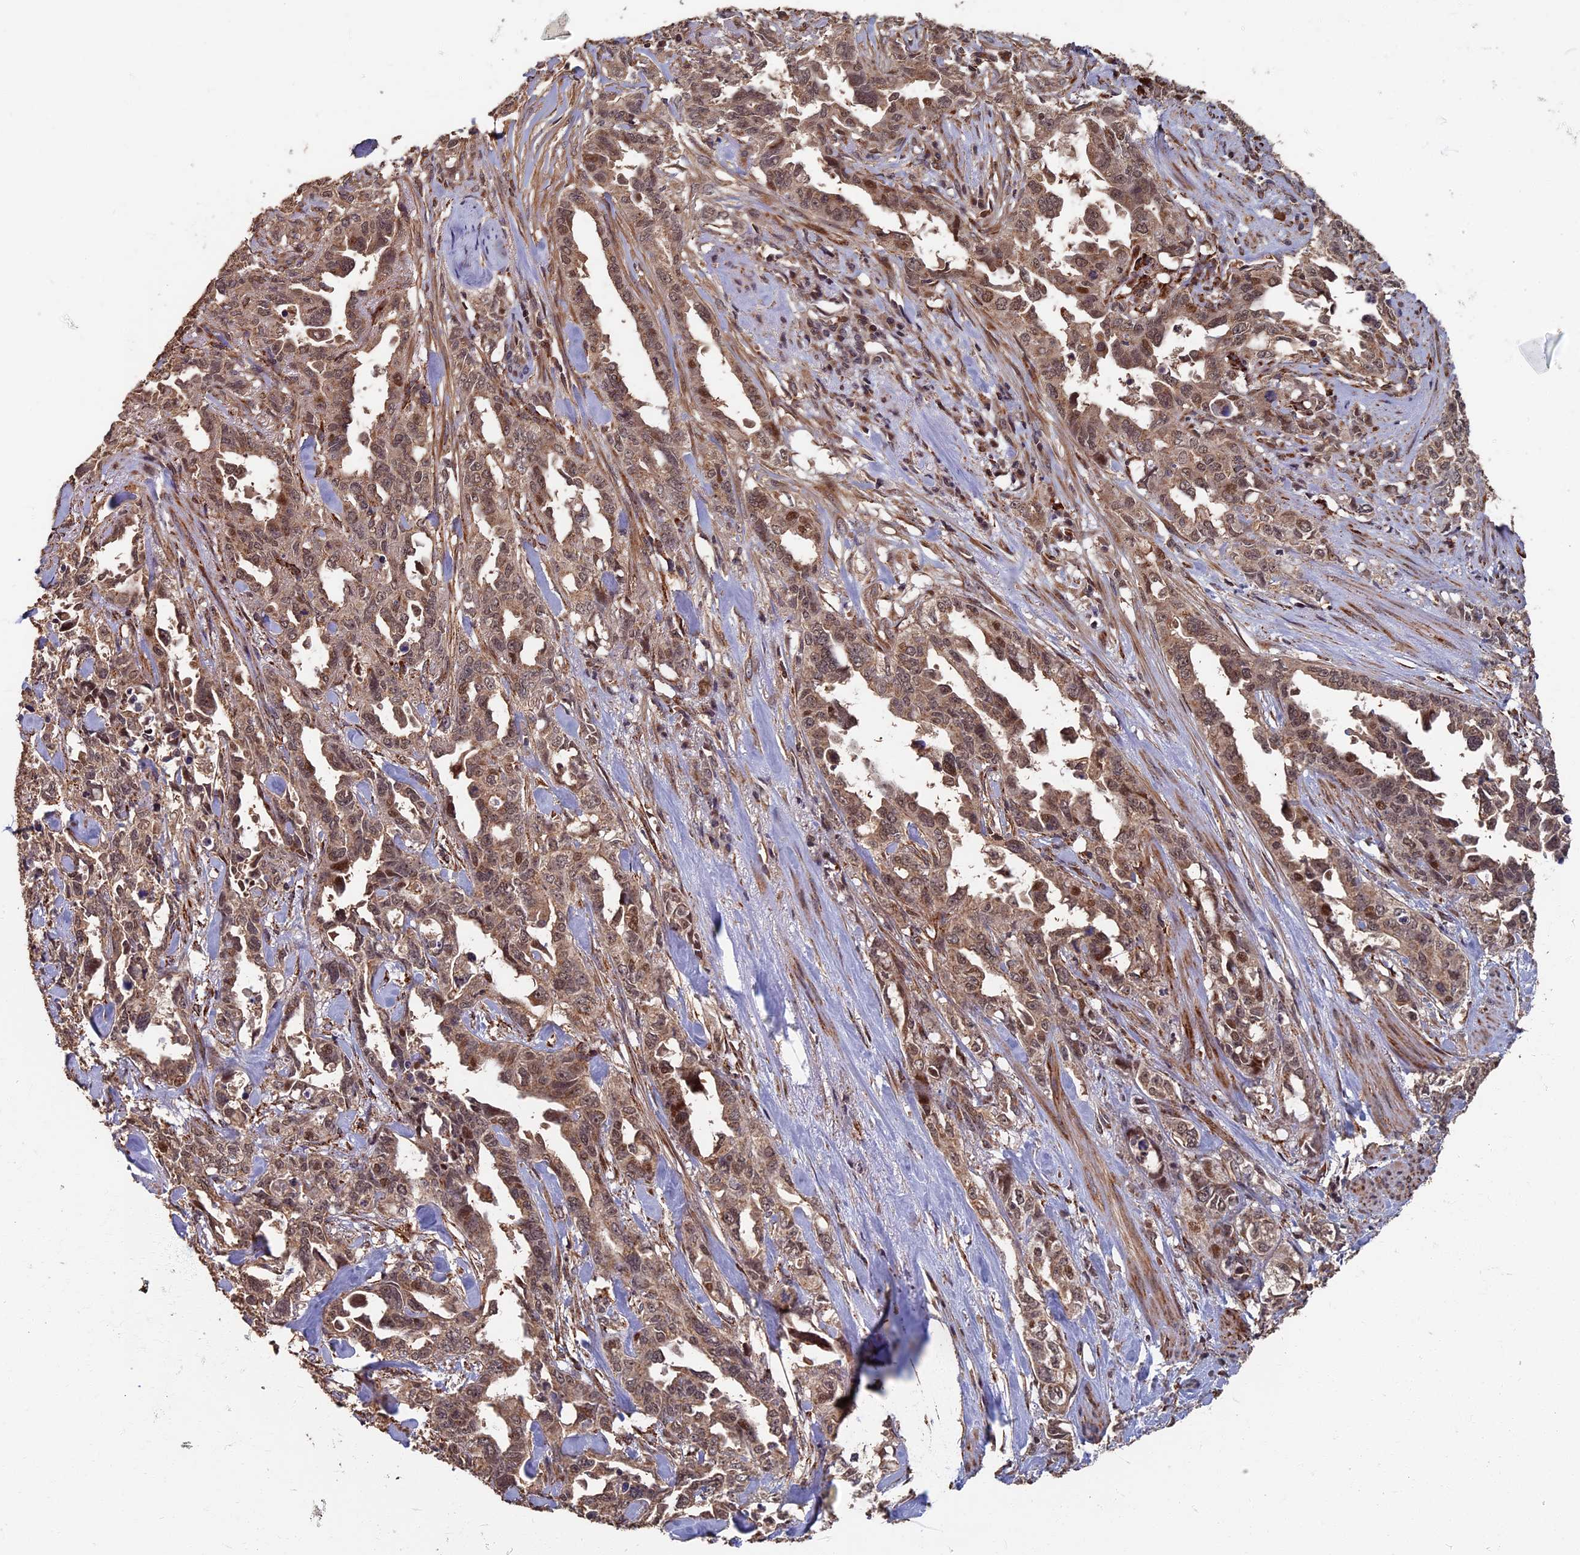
{"staining": {"intensity": "moderate", "quantity": ">75%", "location": "cytoplasmic/membranous,nuclear"}, "tissue": "endometrial cancer", "cell_type": "Tumor cells", "image_type": "cancer", "snomed": [{"axis": "morphology", "description": "Adenocarcinoma, NOS"}, {"axis": "topography", "description": "Endometrium"}], "caption": "Protein staining of endometrial cancer tissue demonstrates moderate cytoplasmic/membranous and nuclear expression in approximately >75% of tumor cells.", "gene": "RASGRF1", "patient": {"sex": "female", "age": 65}}